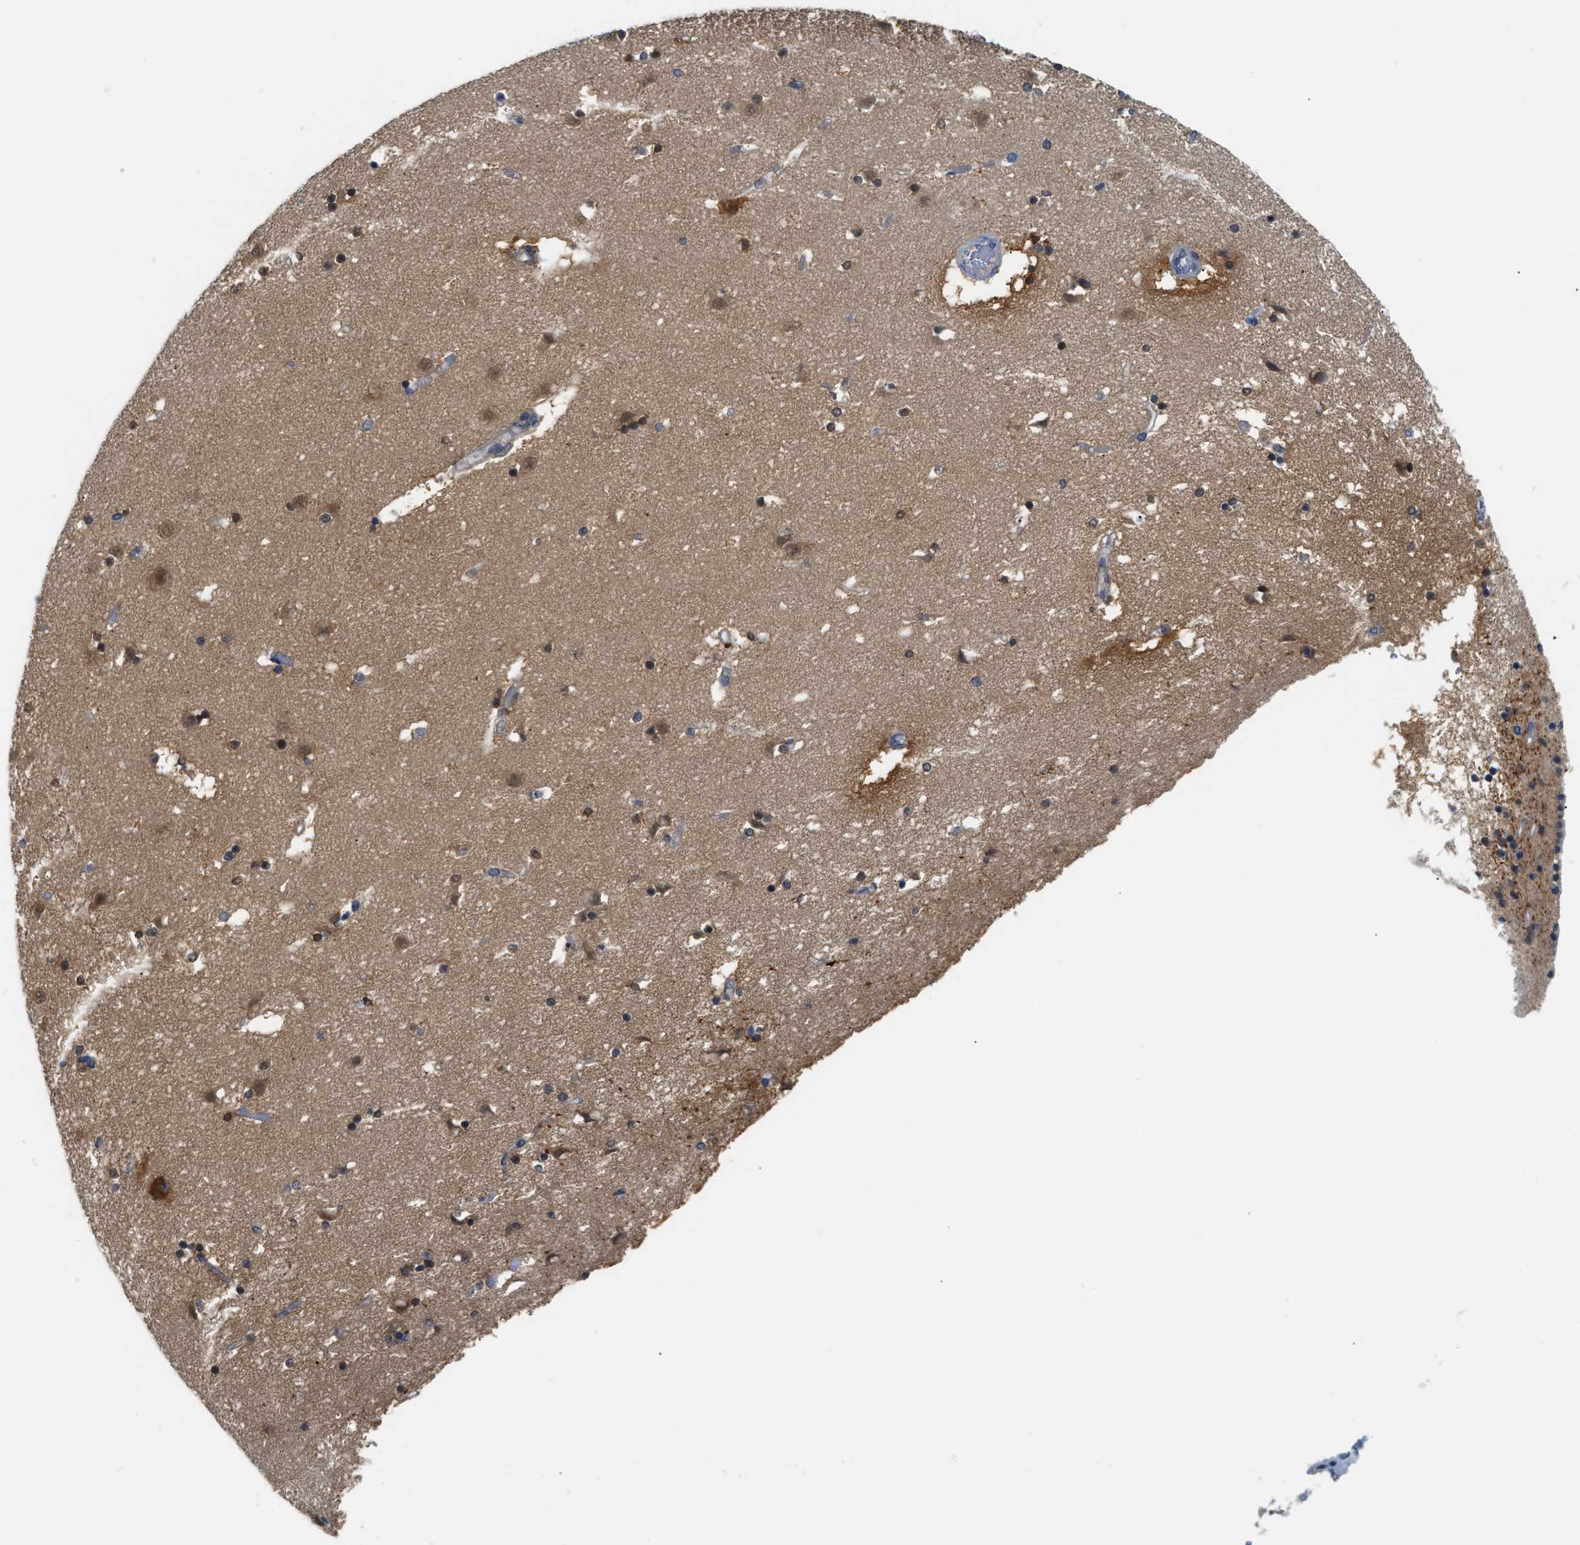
{"staining": {"intensity": "strong", "quantity": "25%-75%", "location": "cytoplasmic/membranous,nuclear"}, "tissue": "caudate", "cell_type": "Glial cells", "image_type": "normal", "snomed": [{"axis": "morphology", "description": "Normal tissue, NOS"}, {"axis": "topography", "description": "Lateral ventricle wall"}], "caption": "Strong cytoplasmic/membranous,nuclear protein positivity is appreciated in about 25%-75% of glial cells in caudate. The staining was performed using DAB (3,3'-diaminobenzidine), with brown indicating positive protein expression. Nuclei are stained blue with hematoxylin.", "gene": "PSAT1", "patient": {"sex": "male", "age": 45}}